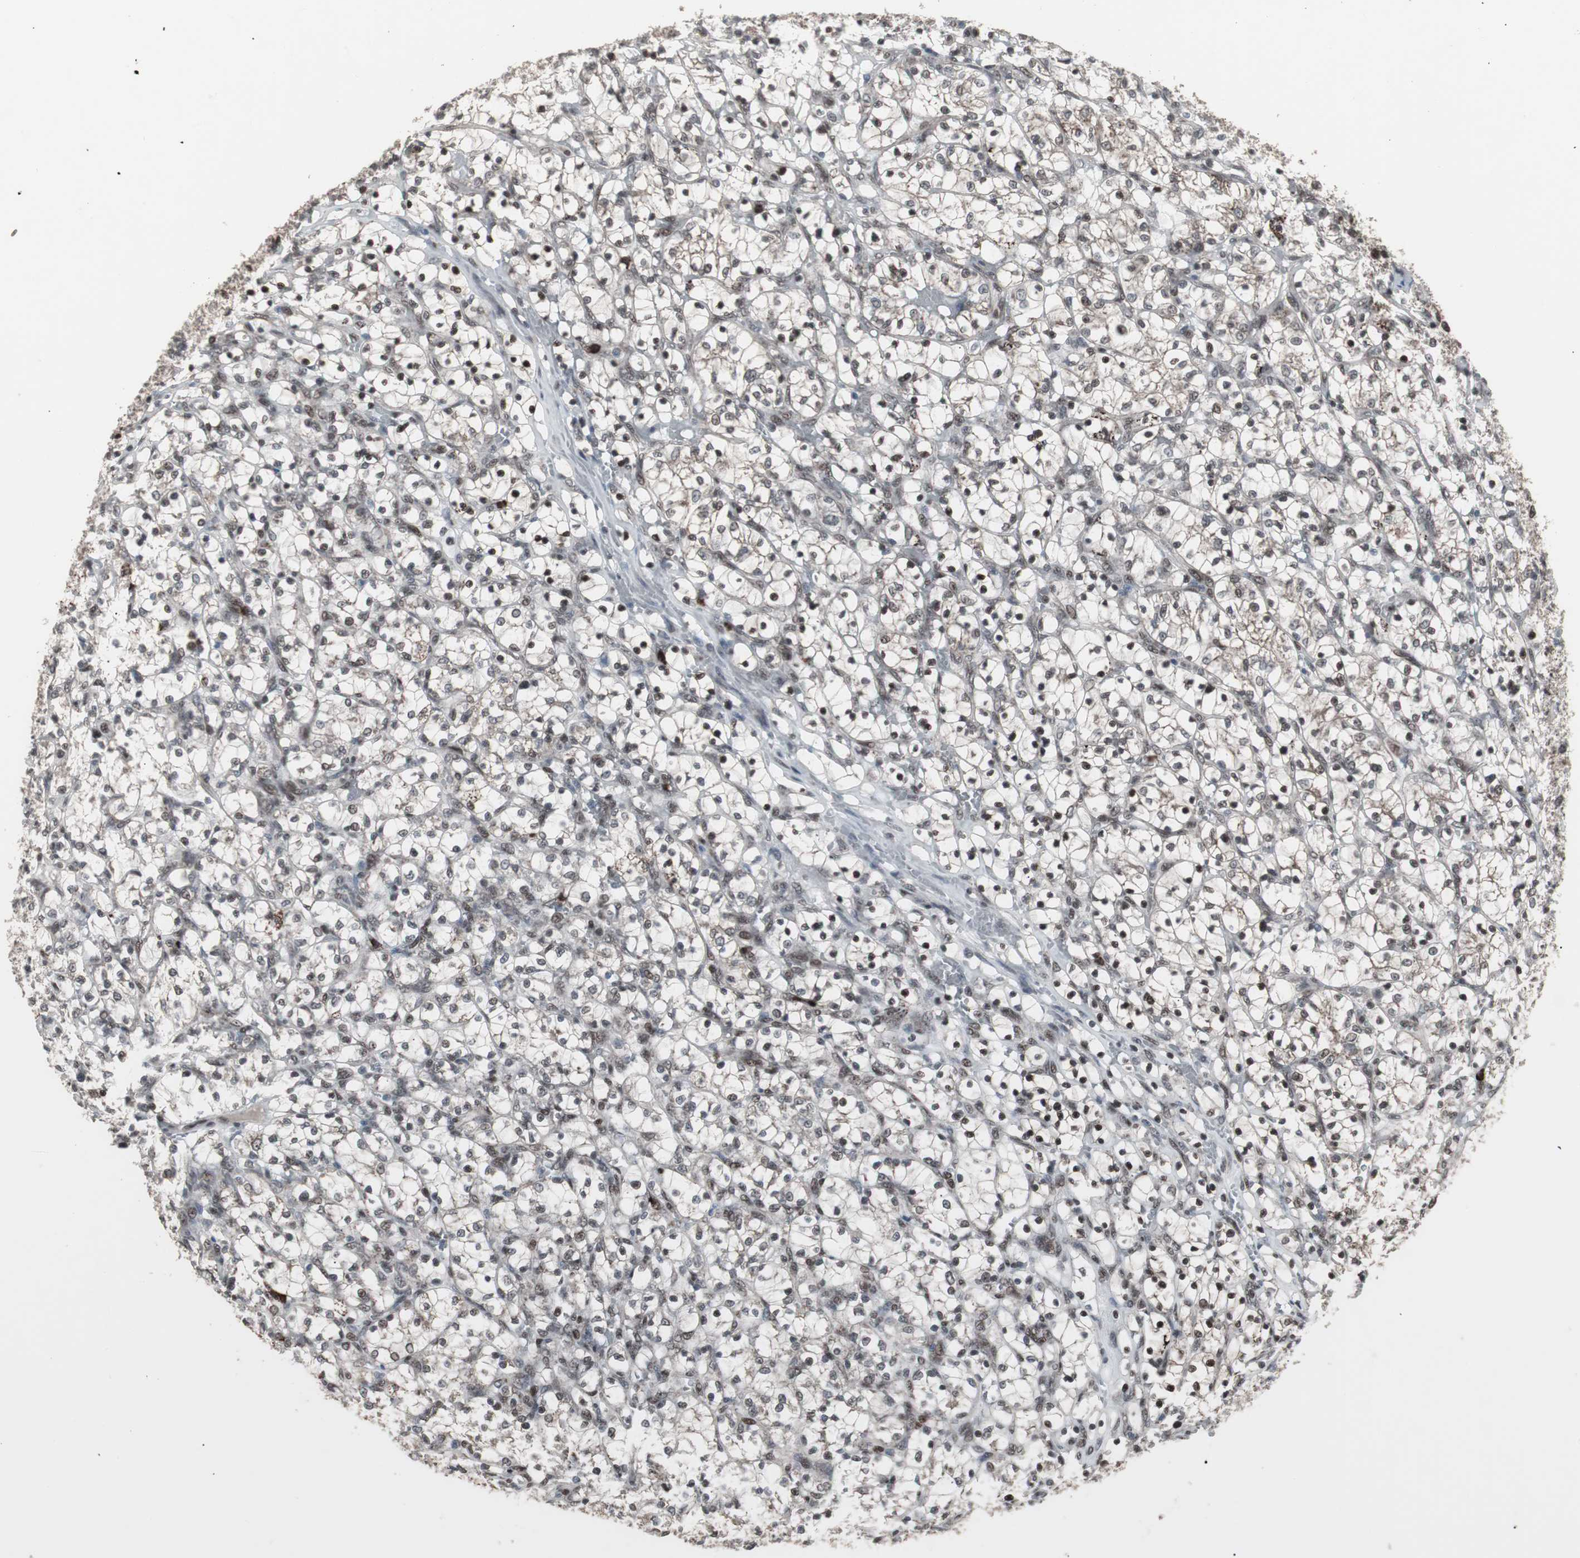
{"staining": {"intensity": "moderate", "quantity": ">75%", "location": "nuclear"}, "tissue": "renal cancer", "cell_type": "Tumor cells", "image_type": "cancer", "snomed": [{"axis": "morphology", "description": "Adenocarcinoma, NOS"}, {"axis": "topography", "description": "Kidney"}], "caption": "Human renal adenocarcinoma stained for a protein (brown) shows moderate nuclear positive staining in about >75% of tumor cells.", "gene": "RXRA", "patient": {"sex": "female", "age": 69}}